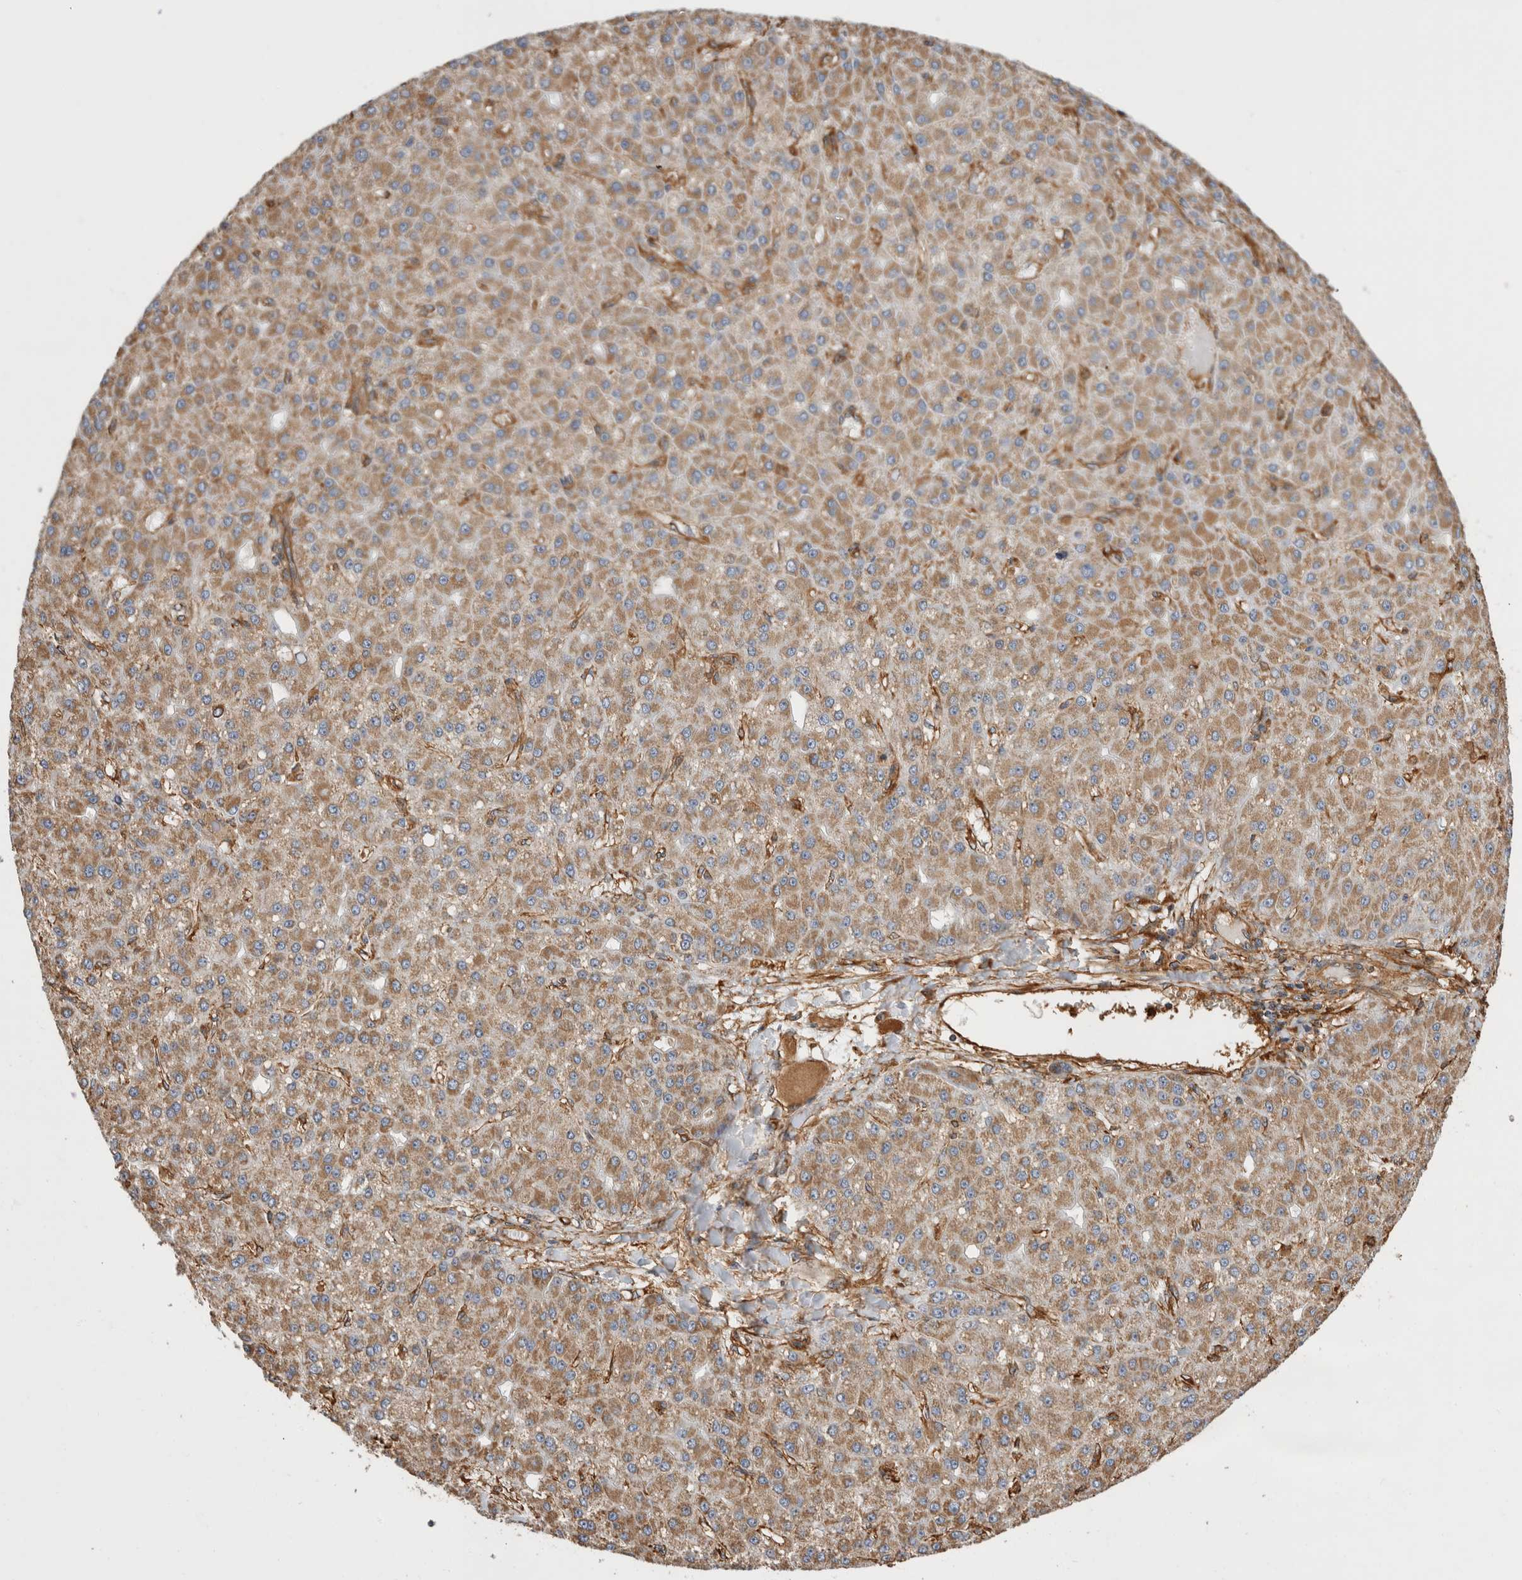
{"staining": {"intensity": "moderate", "quantity": ">75%", "location": "cytoplasmic/membranous"}, "tissue": "liver cancer", "cell_type": "Tumor cells", "image_type": "cancer", "snomed": [{"axis": "morphology", "description": "Carcinoma, Hepatocellular, NOS"}, {"axis": "topography", "description": "Liver"}], "caption": "There is medium levels of moderate cytoplasmic/membranous expression in tumor cells of liver cancer, as demonstrated by immunohistochemical staining (brown color).", "gene": "ZNF397", "patient": {"sex": "male", "age": 67}}